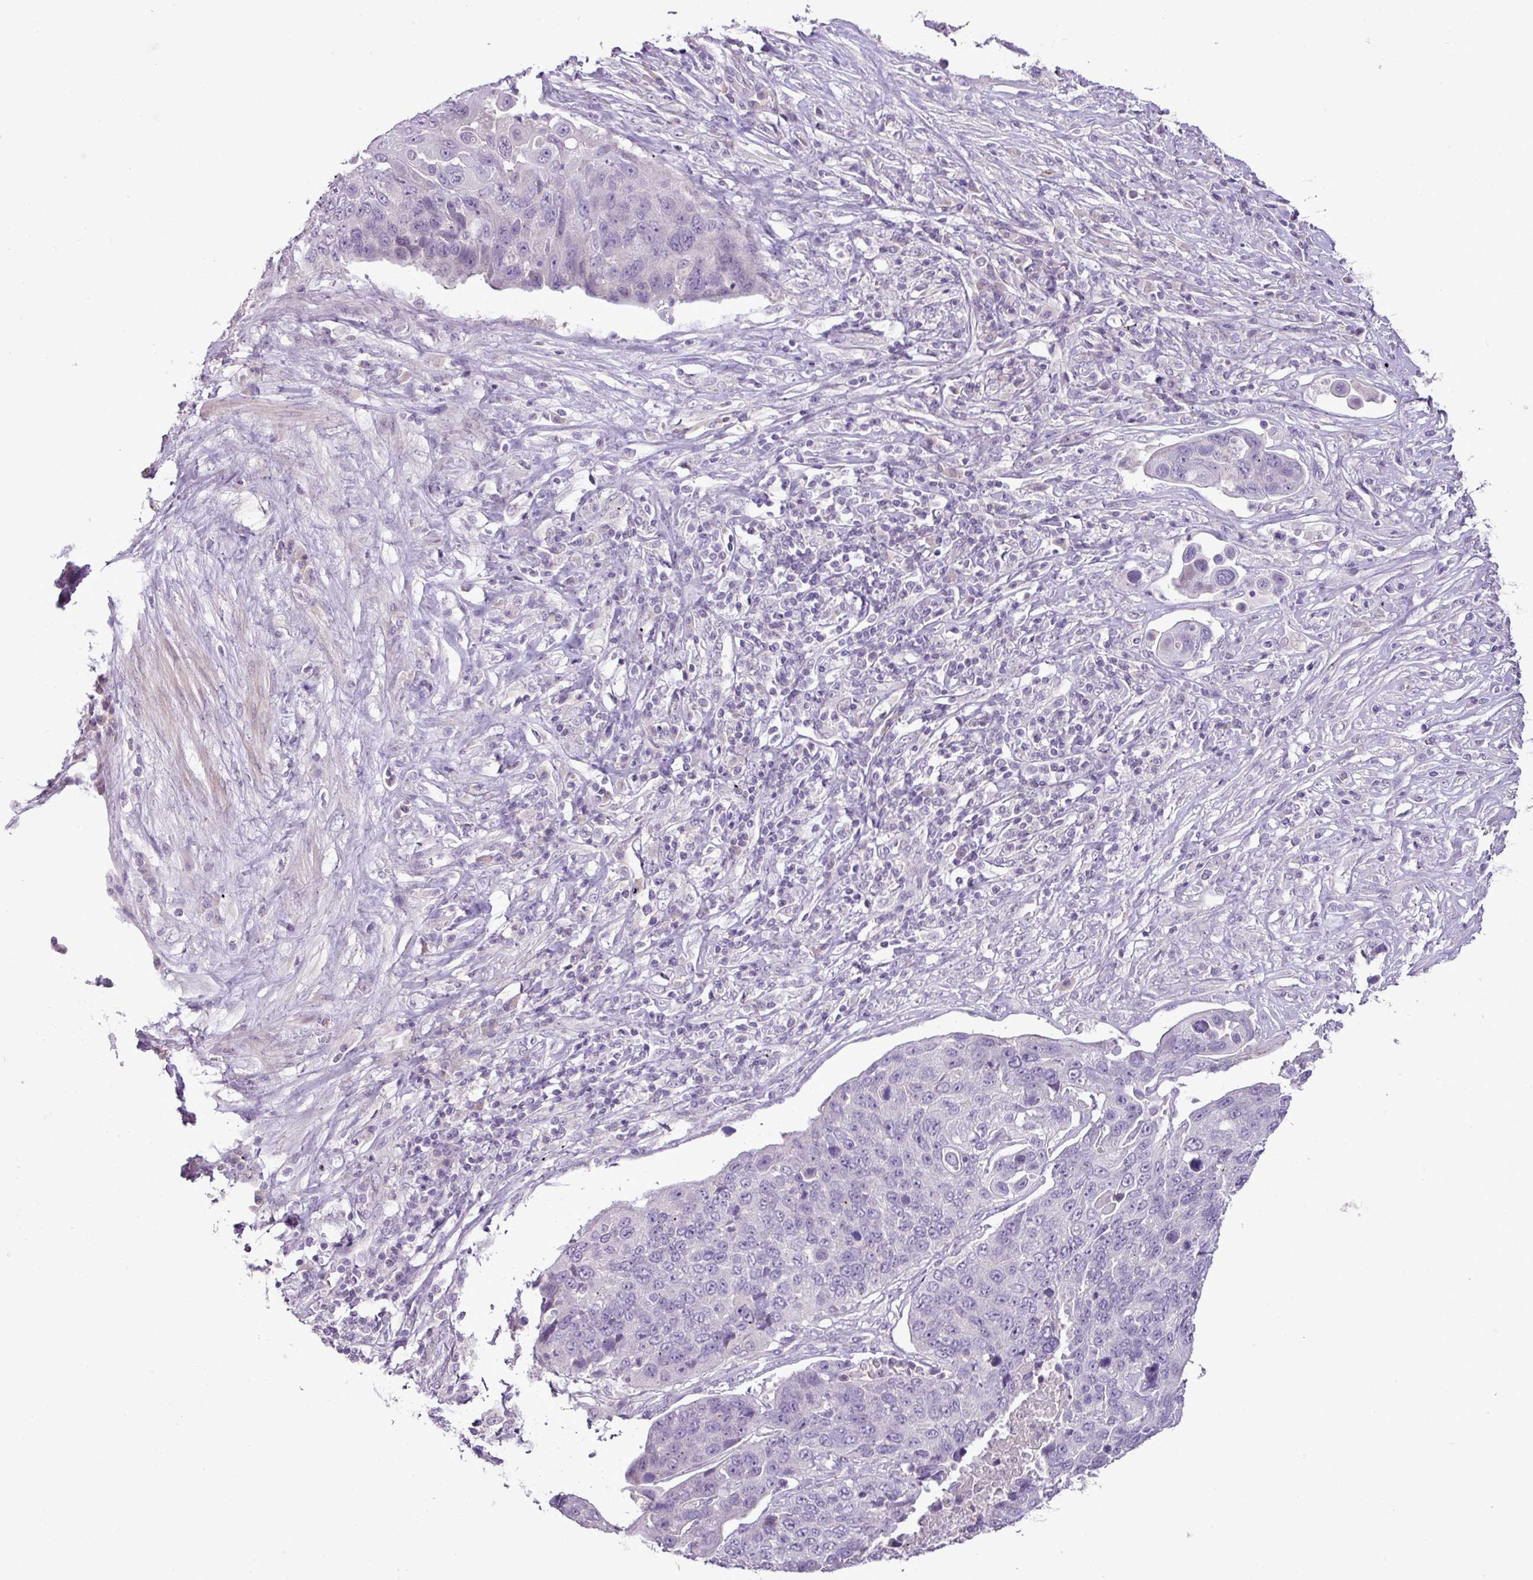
{"staining": {"intensity": "negative", "quantity": "none", "location": "none"}, "tissue": "lung cancer", "cell_type": "Tumor cells", "image_type": "cancer", "snomed": [{"axis": "morphology", "description": "Squamous cell carcinoma, NOS"}, {"axis": "topography", "description": "Lung"}], "caption": "DAB (3,3'-diaminobenzidine) immunohistochemical staining of lung squamous cell carcinoma shows no significant staining in tumor cells.", "gene": "DNAJB13", "patient": {"sex": "male", "age": 66}}